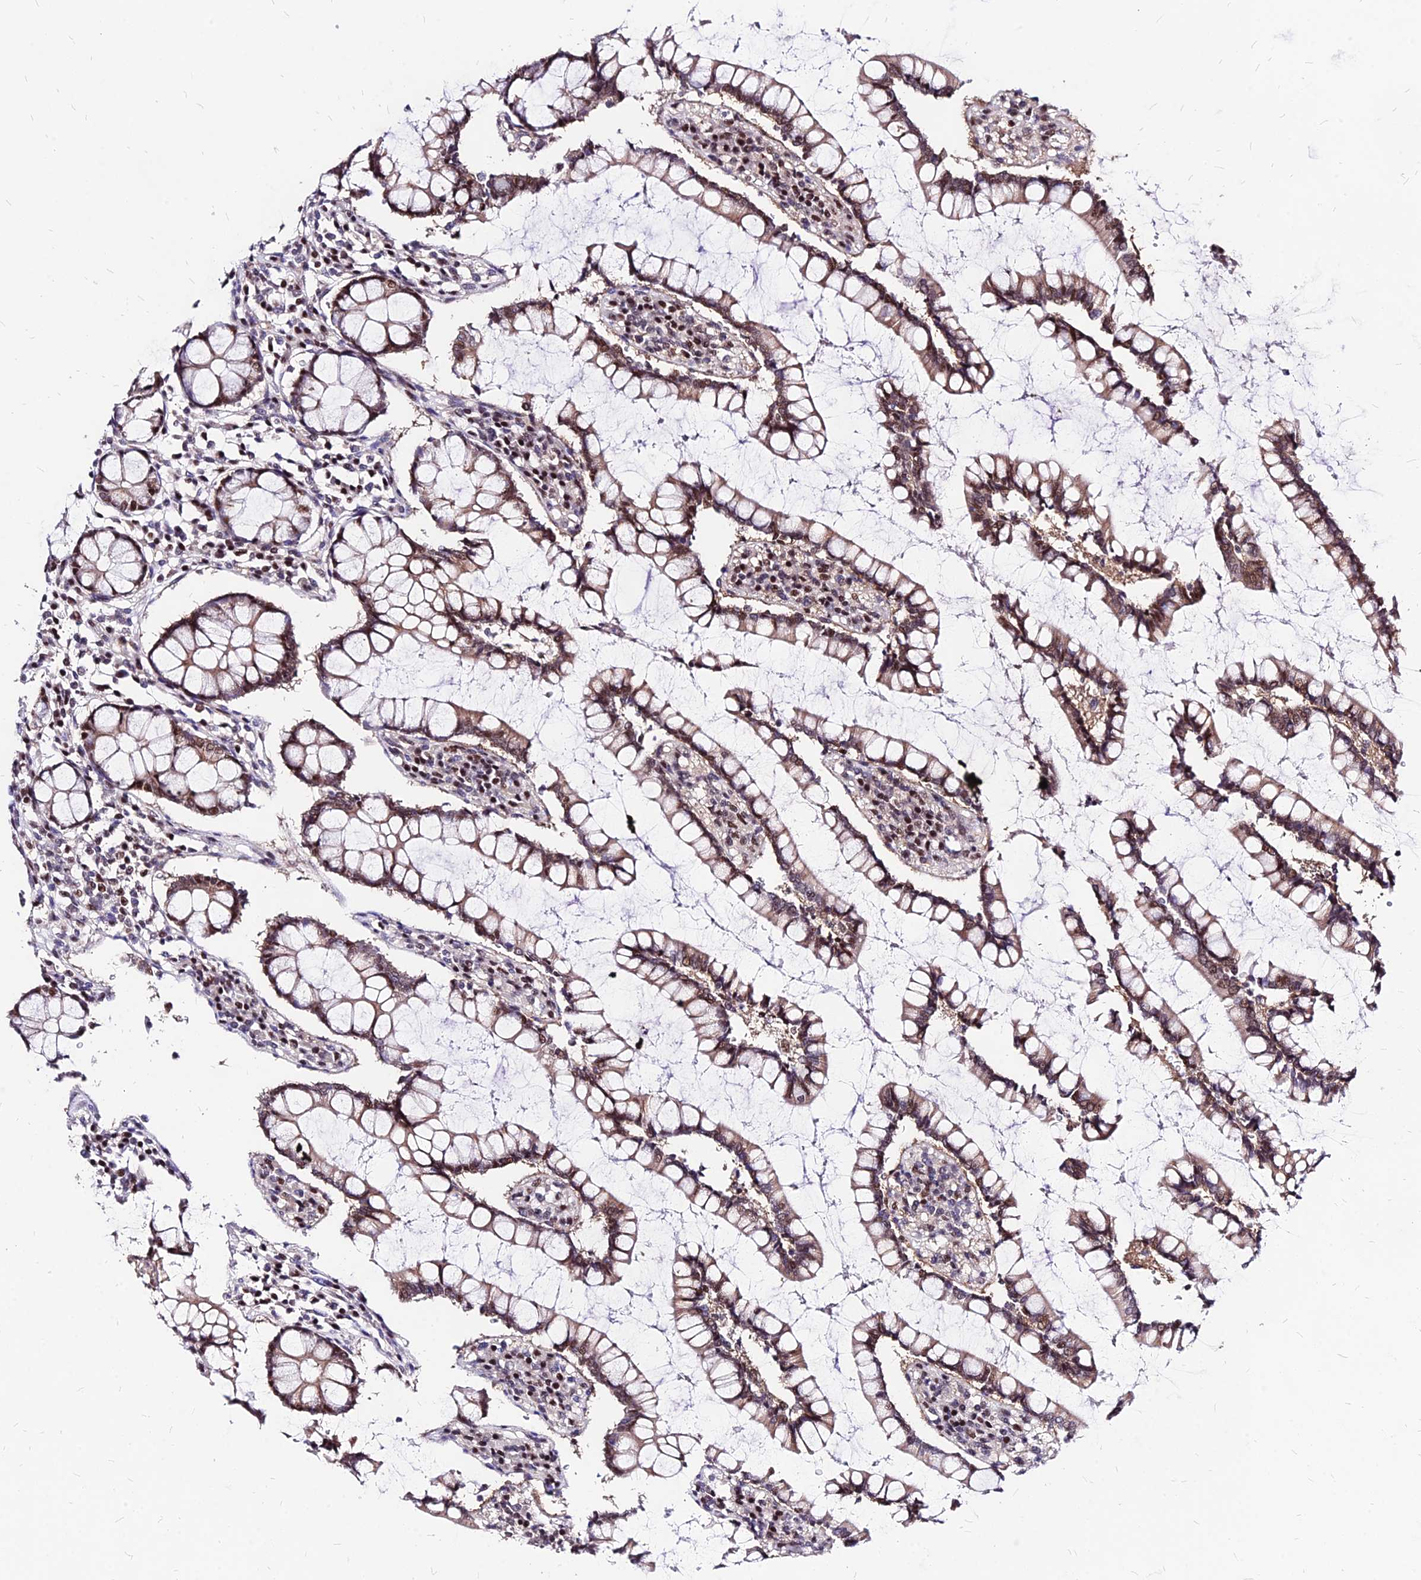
{"staining": {"intensity": "moderate", "quantity": ">75%", "location": "nuclear"}, "tissue": "colon", "cell_type": "Endothelial cells", "image_type": "normal", "snomed": [{"axis": "morphology", "description": "Normal tissue, NOS"}, {"axis": "topography", "description": "Colon"}], "caption": "Moderate nuclear protein staining is appreciated in about >75% of endothelial cells in colon.", "gene": "DDX55", "patient": {"sex": "female", "age": 79}}